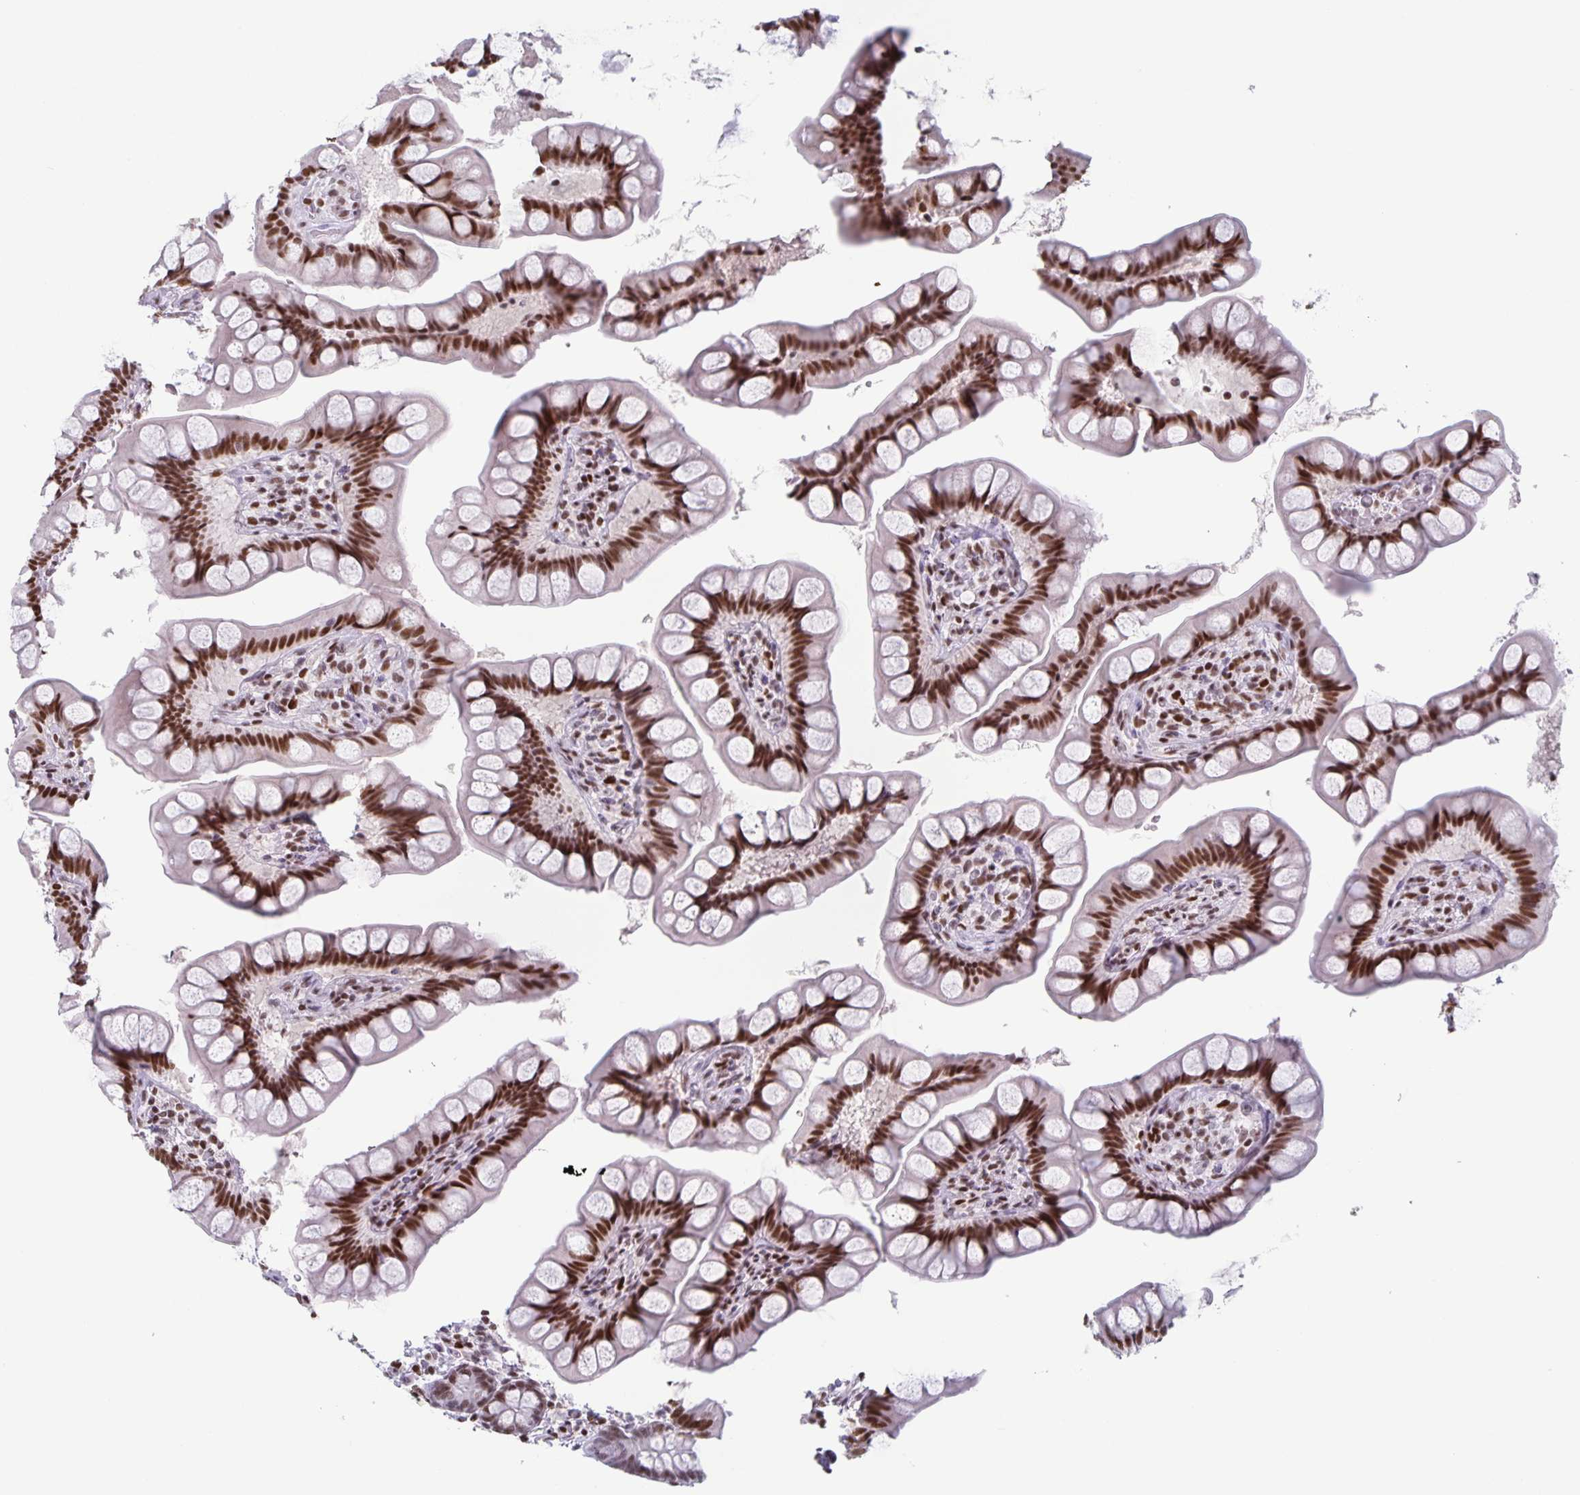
{"staining": {"intensity": "strong", "quantity": ">75%", "location": "nuclear"}, "tissue": "small intestine", "cell_type": "Glandular cells", "image_type": "normal", "snomed": [{"axis": "morphology", "description": "Normal tissue, NOS"}, {"axis": "topography", "description": "Small intestine"}], "caption": "Strong nuclear staining is identified in about >75% of glandular cells in benign small intestine.", "gene": "JUND", "patient": {"sex": "male", "age": 70}}